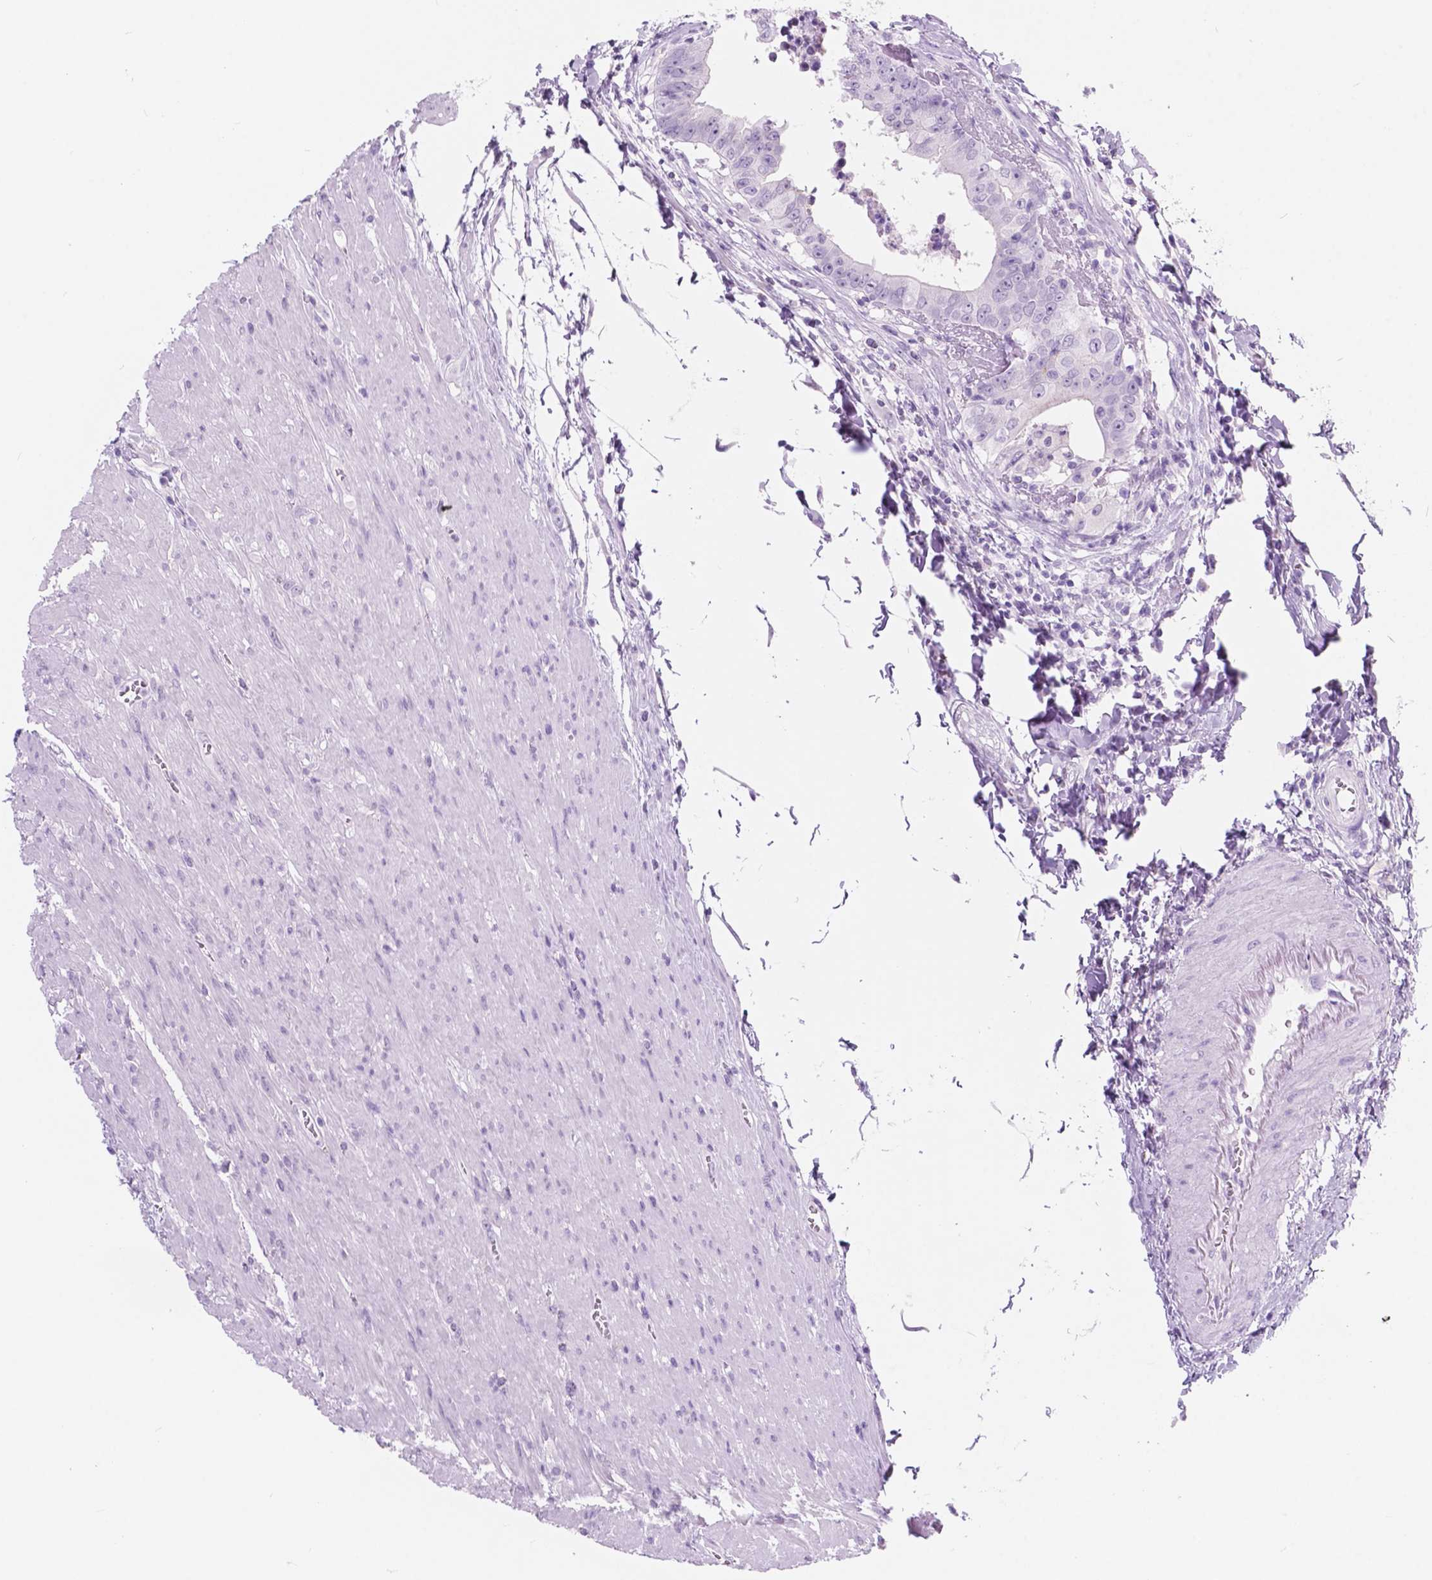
{"staining": {"intensity": "negative", "quantity": "none", "location": "none"}, "tissue": "colorectal cancer", "cell_type": "Tumor cells", "image_type": "cancer", "snomed": [{"axis": "morphology", "description": "Adenocarcinoma, NOS"}, {"axis": "topography", "description": "Rectum"}], "caption": "The IHC image has no significant expression in tumor cells of colorectal cancer (adenocarcinoma) tissue.", "gene": "CUZD1", "patient": {"sex": "female", "age": 62}}